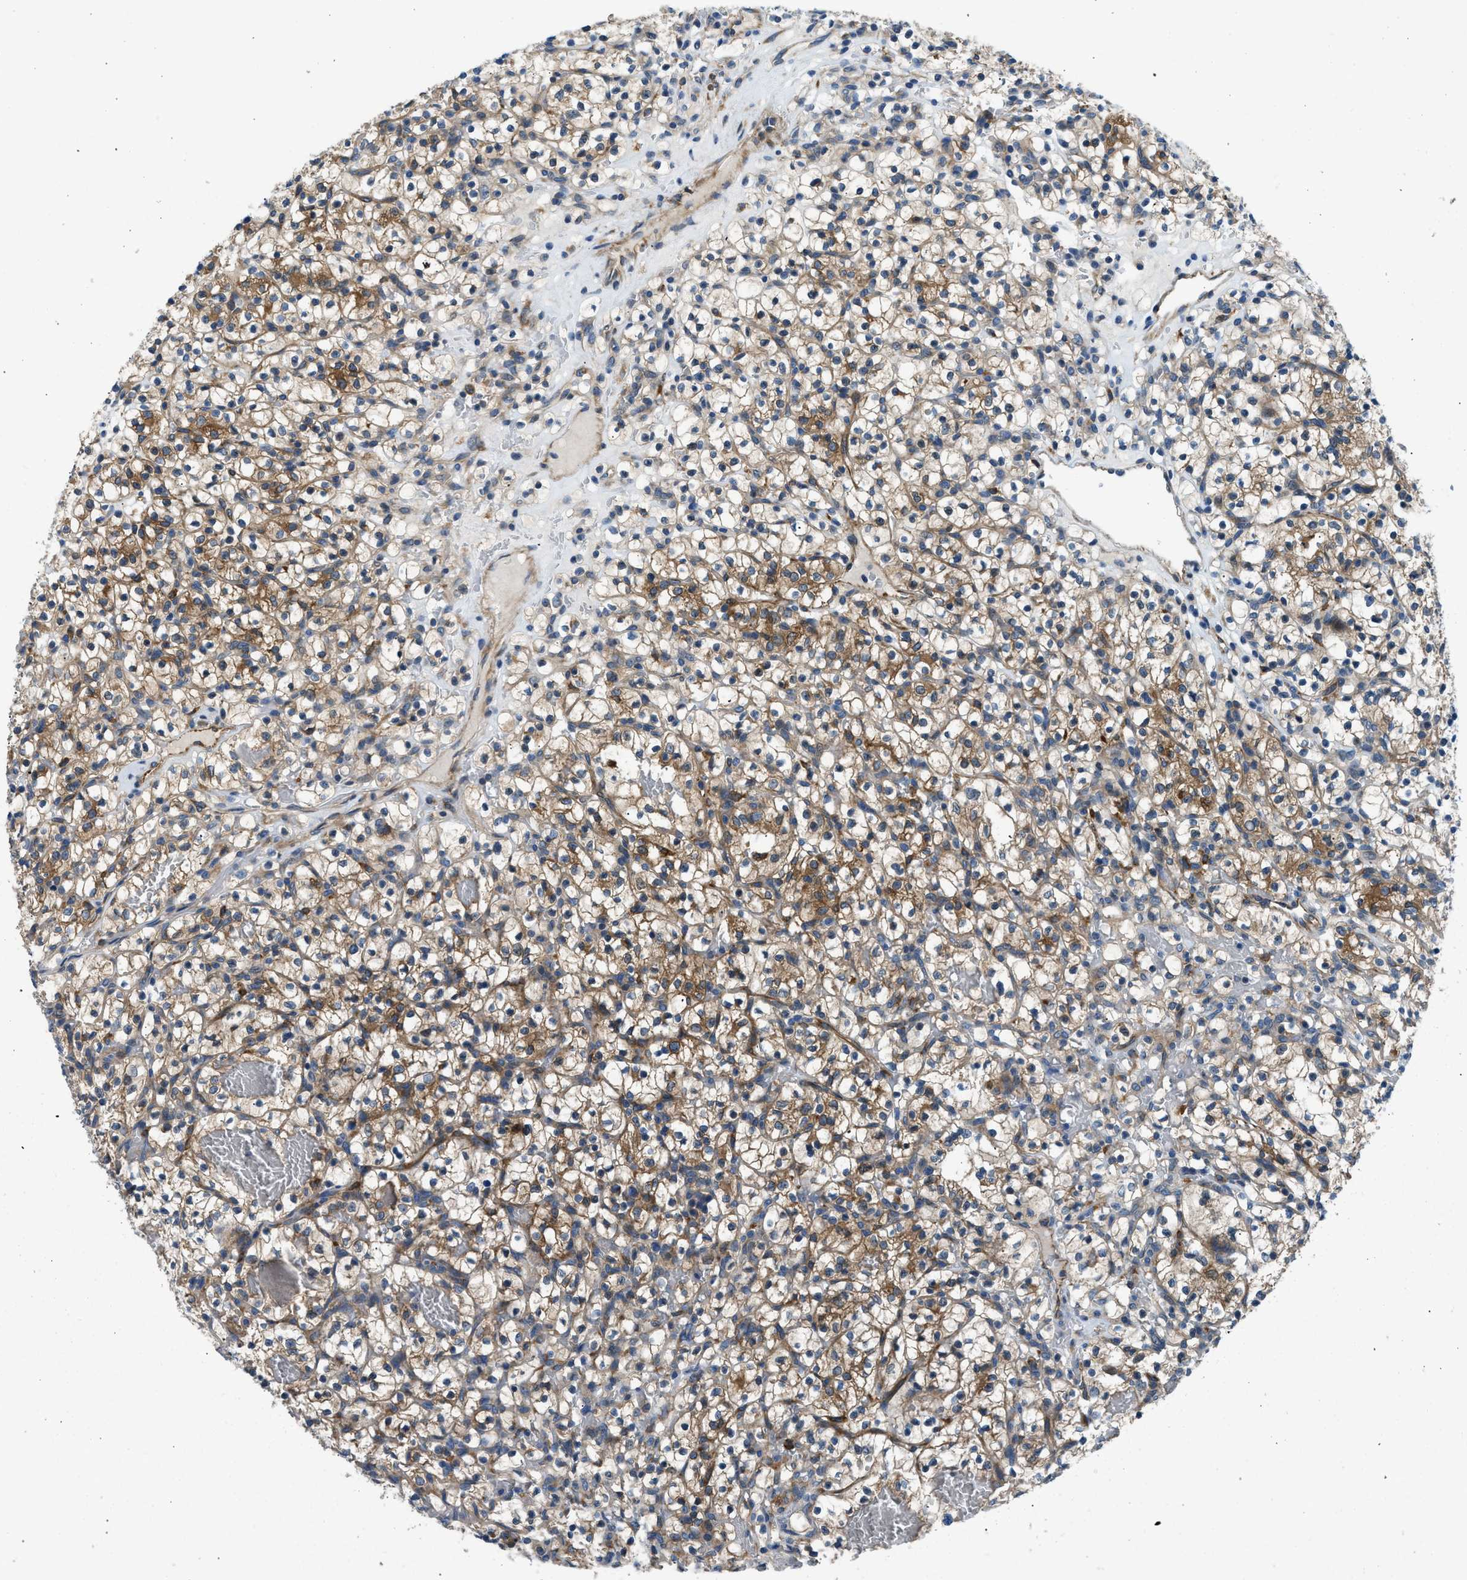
{"staining": {"intensity": "moderate", "quantity": ">75%", "location": "cytoplasmic/membranous"}, "tissue": "renal cancer", "cell_type": "Tumor cells", "image_type": "cancer", "snomed": [{"axis": "morphology", "description": "Adenocarcinoma, NOS"}, {"axis": "topography", "description": "Kidney"}], "caption": "Renal cancer (adenocarcinoma) stained for a protein (brown) shows moderate cytoplasmic/membranous positive expression in about >75% of tumor cells.", "gene": "LPIN2", "patient": {"sex": "female", "age": 57}}